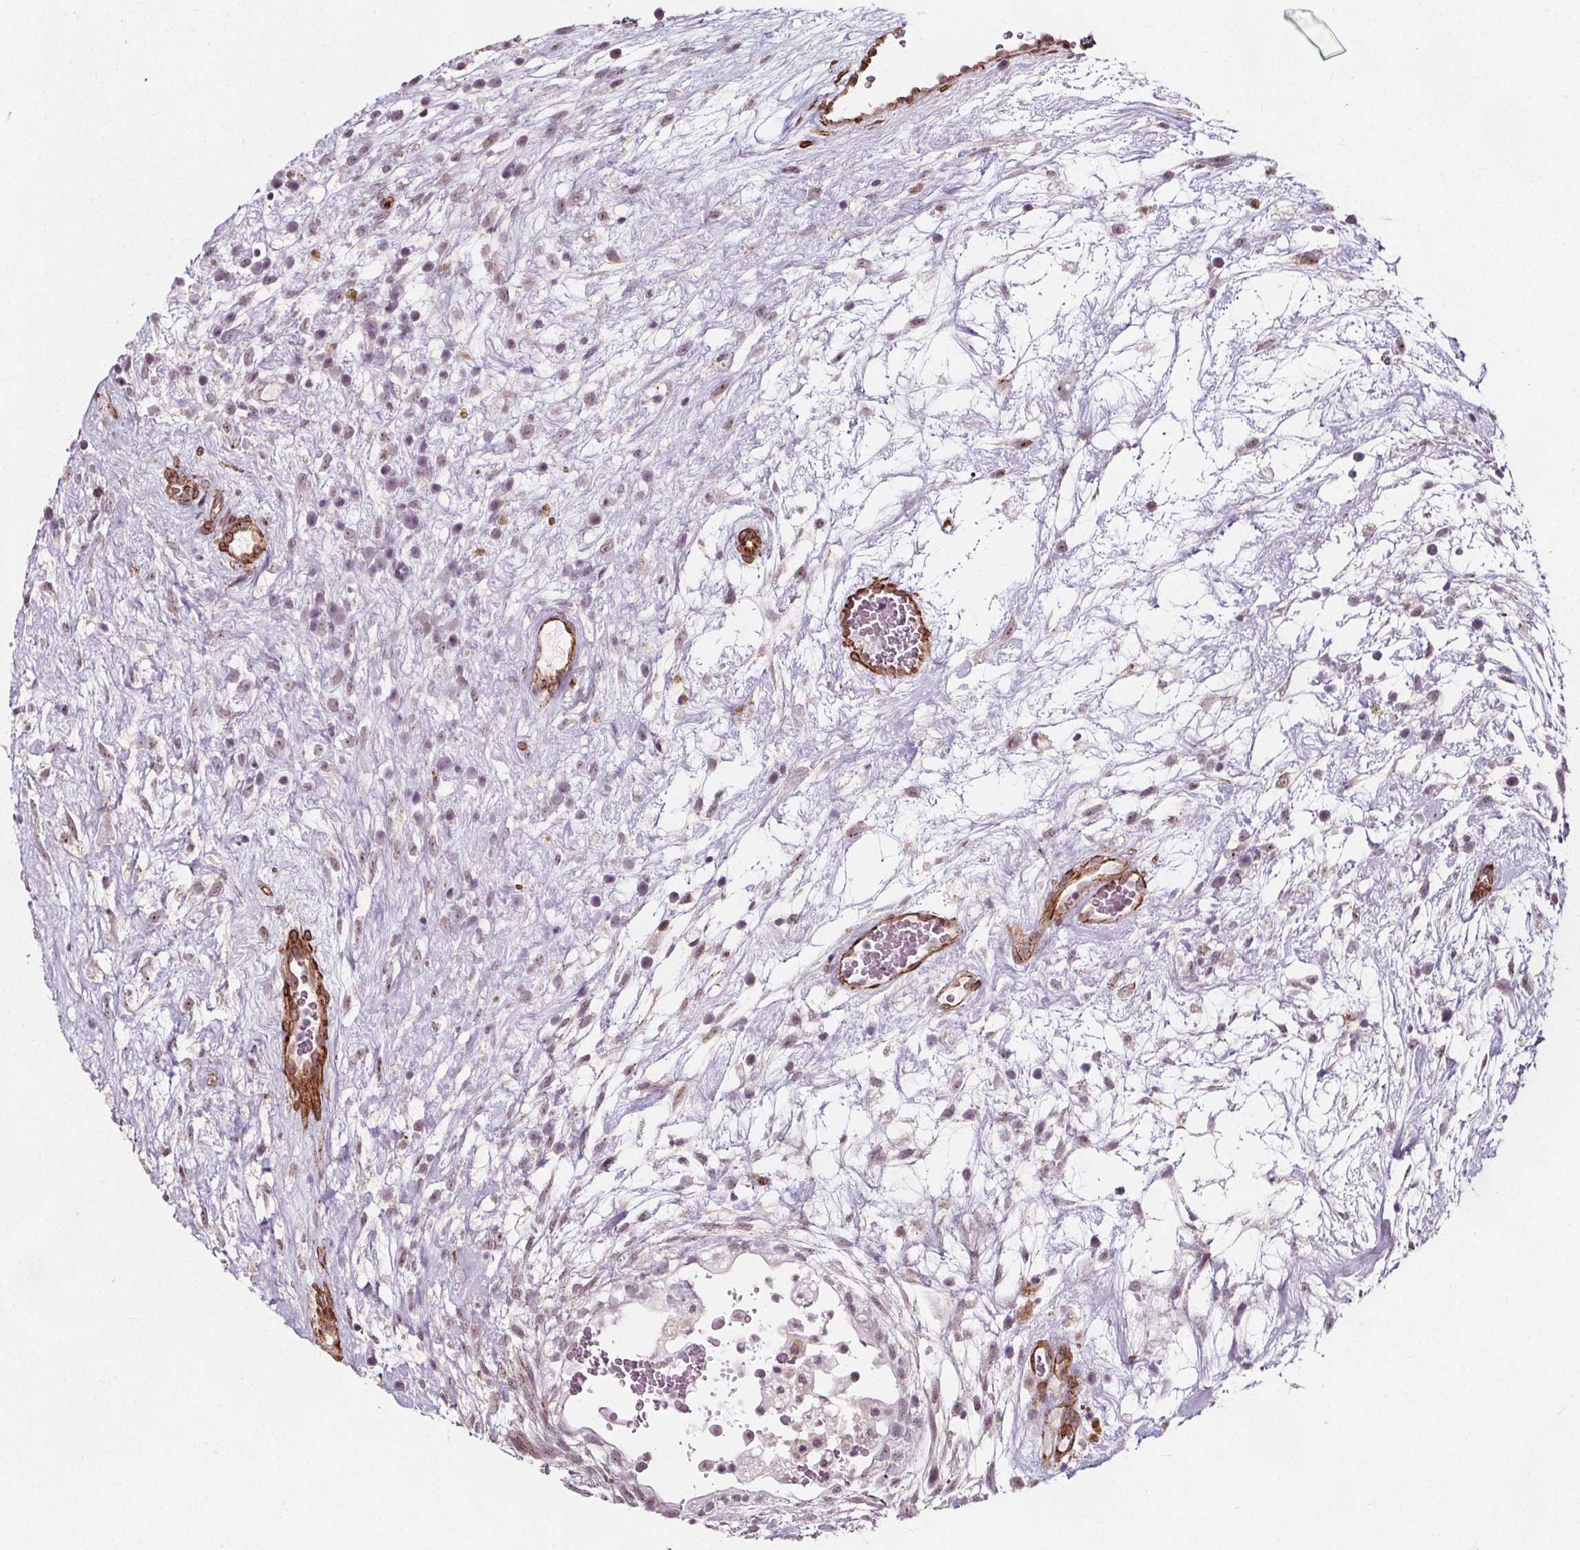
{"staining": {"intensity": "weak", "quantity": "<25%", "location": "nuclear"}, "tissue": "testis cancer", "cell_type": "Tumor cells", "image_type": "cancer", "snomed": [{"axis": "morphology", "description": "Normal tissue, NOS"}, {"axis": "morphology", "description": "Carcinoma, Embryonal, NOS"}, {"axis": "topography", "description": "Testis"}], "caption": "Embryonal carcinoma (testis) stained for a protein using immunohistochemistry (IHC) demonstrates no expression tumor cells.", "gene": "HAS1", "patient": {"sex": "male", "age": 32}}